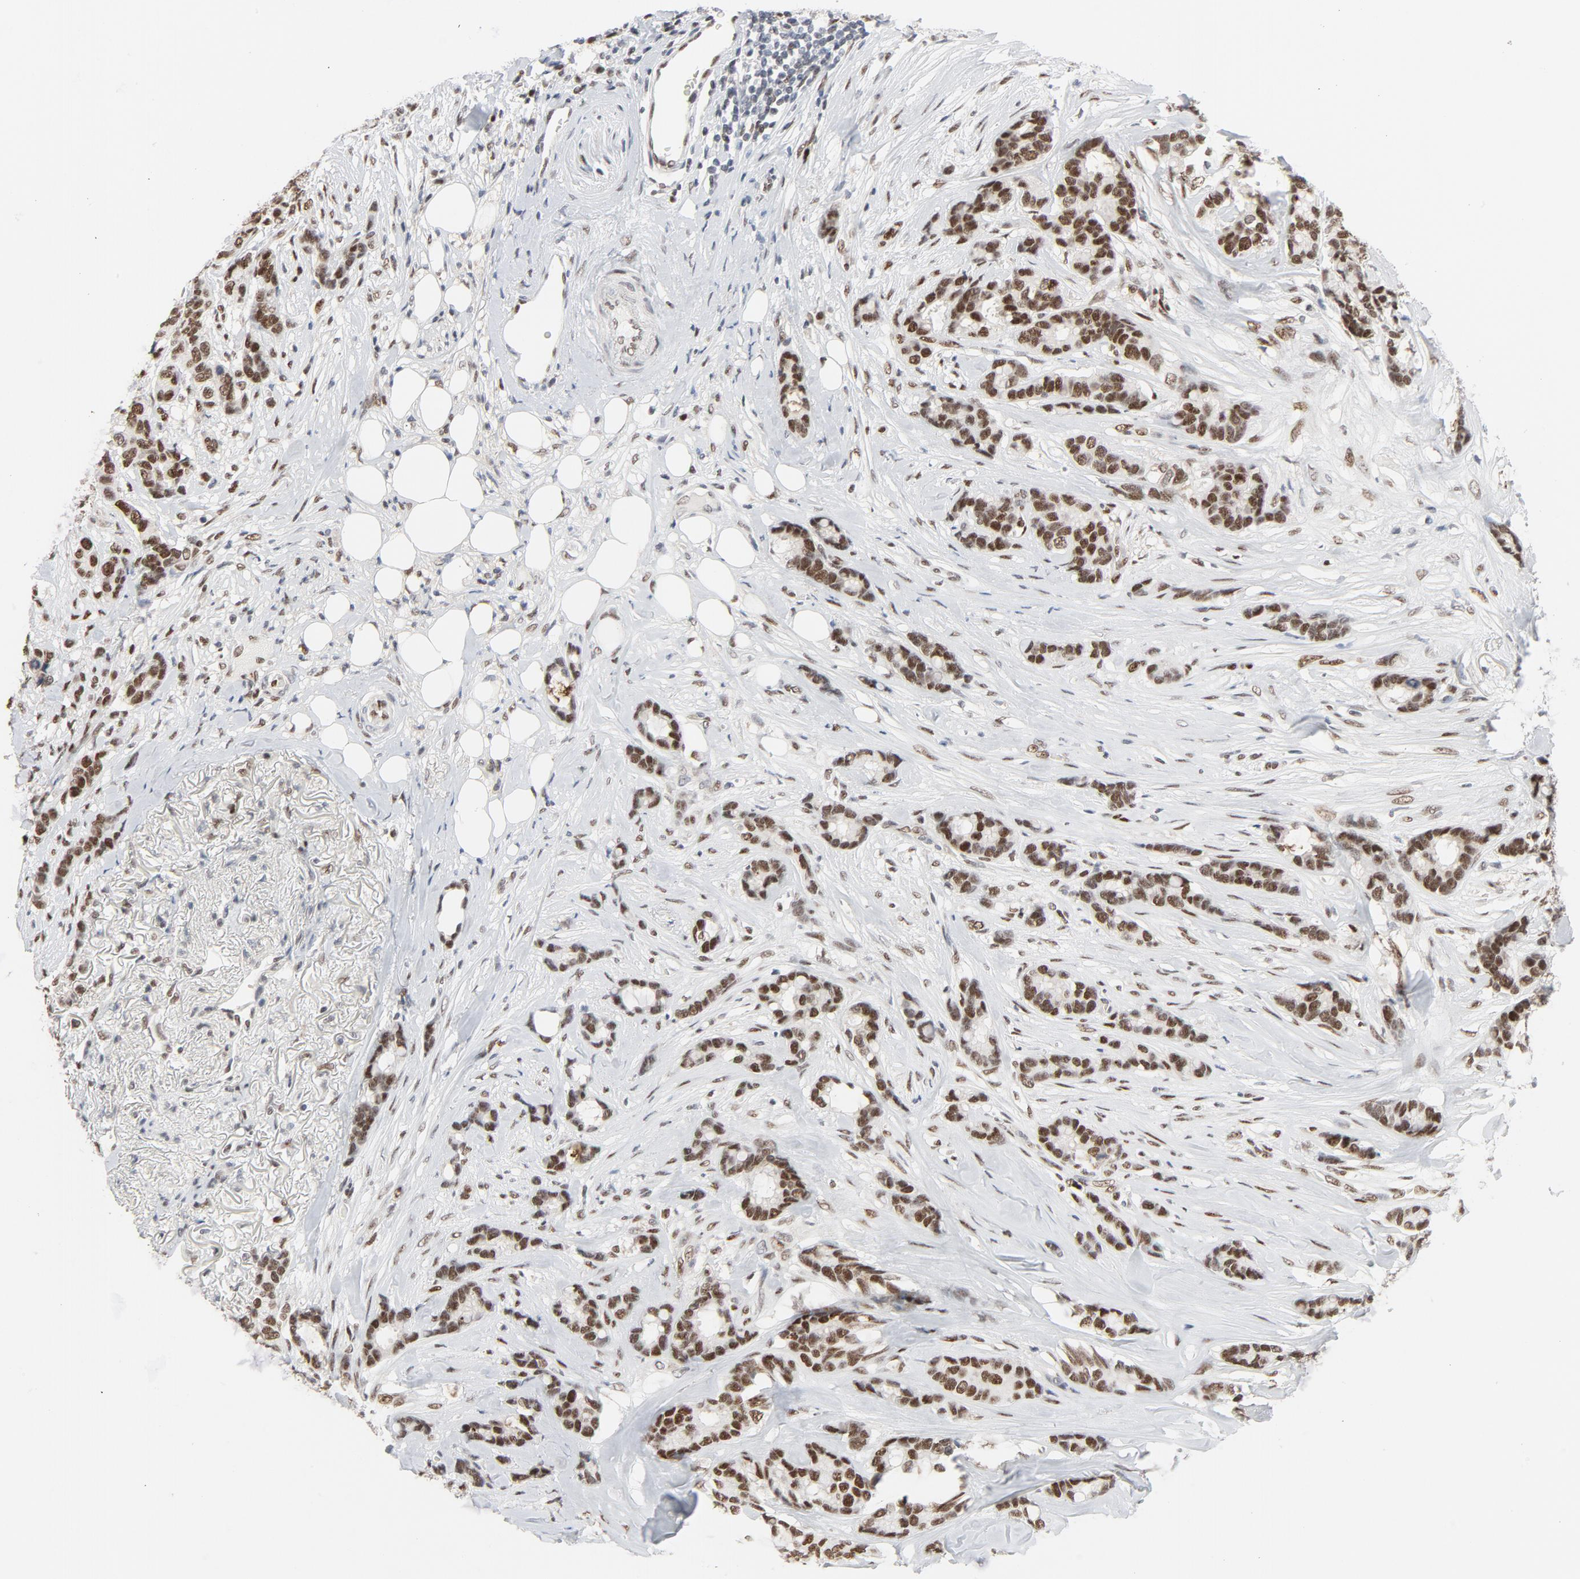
{"staining": {"intensity": "moderate", "quantity": ">75%", "location": "nuclear"}, "tissue": "breast cancer", "cell_type": "Tumor cells", "image_type": "cancer", "snomed": [{"axis": "morphology", "description": "Duct carcinoma"}, {"axis": "topography", "description": "Breast"}], "caption": "Breast cancer (intraductal carcinoma) was stained to show a protein in brown. There is medium levels of moderate nuclear expression in about >75% of tumor cells.", "gene": "JMJD6", "patient": {"sex": "female", "age": 87}}